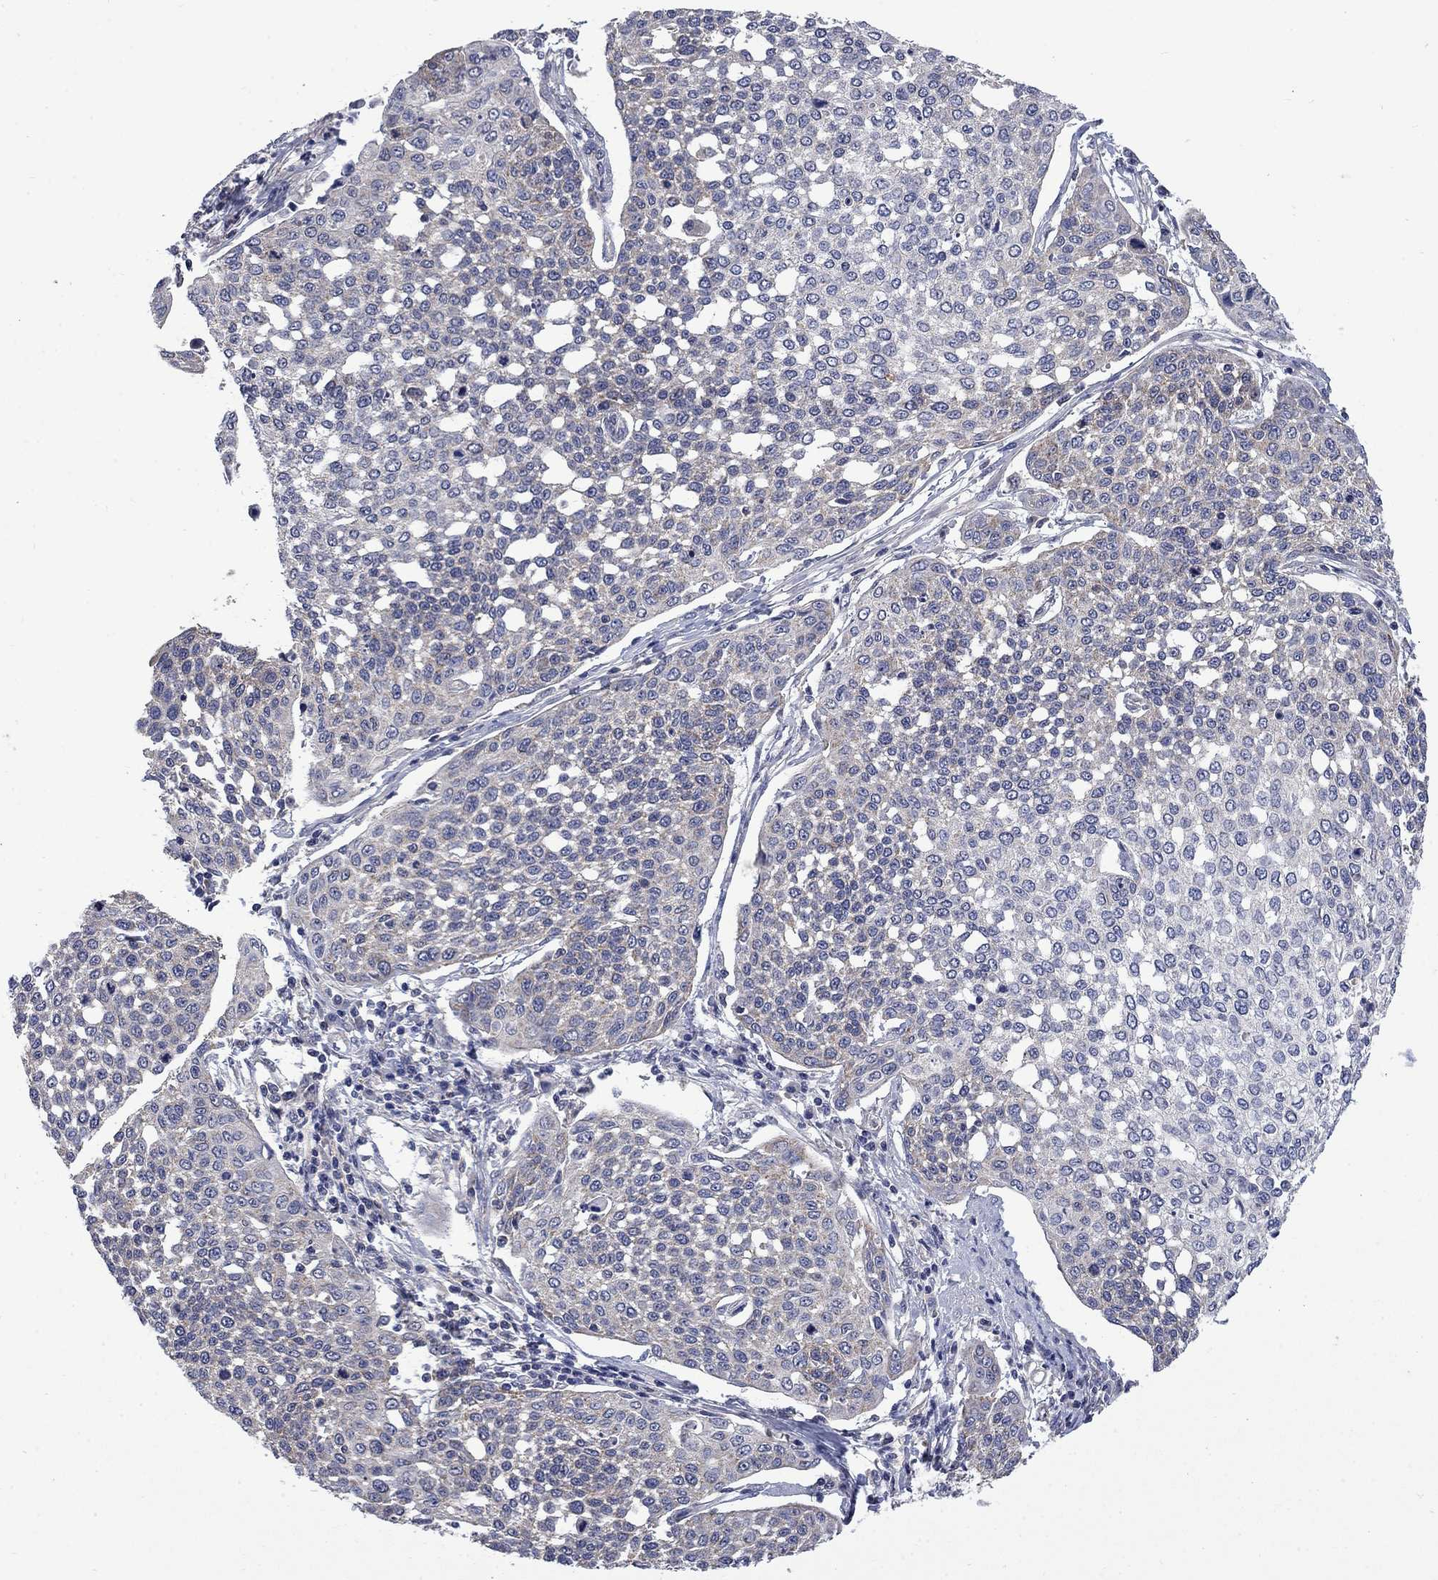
{"staining": {"intensity": "weak", "quantity": "<25%", "location": "cytoplasmic/membranous"}, "tissue": "cervical cancer", "cell_type": "Tumor cells", "image_type": "cancer", "snomed": [{"axis": "morphology", "description": "Squamous cell carcinoma, NOS"}, {"axis": "topography", "description": "Cervix"}], "caption": "Immunohistochemistry of cervical cancer (squamous cell carcinoma) demonstrates no positivity in tumor cells.", "gene": "HSPA12A", "patient": {"sex": "female", "age": 34}}